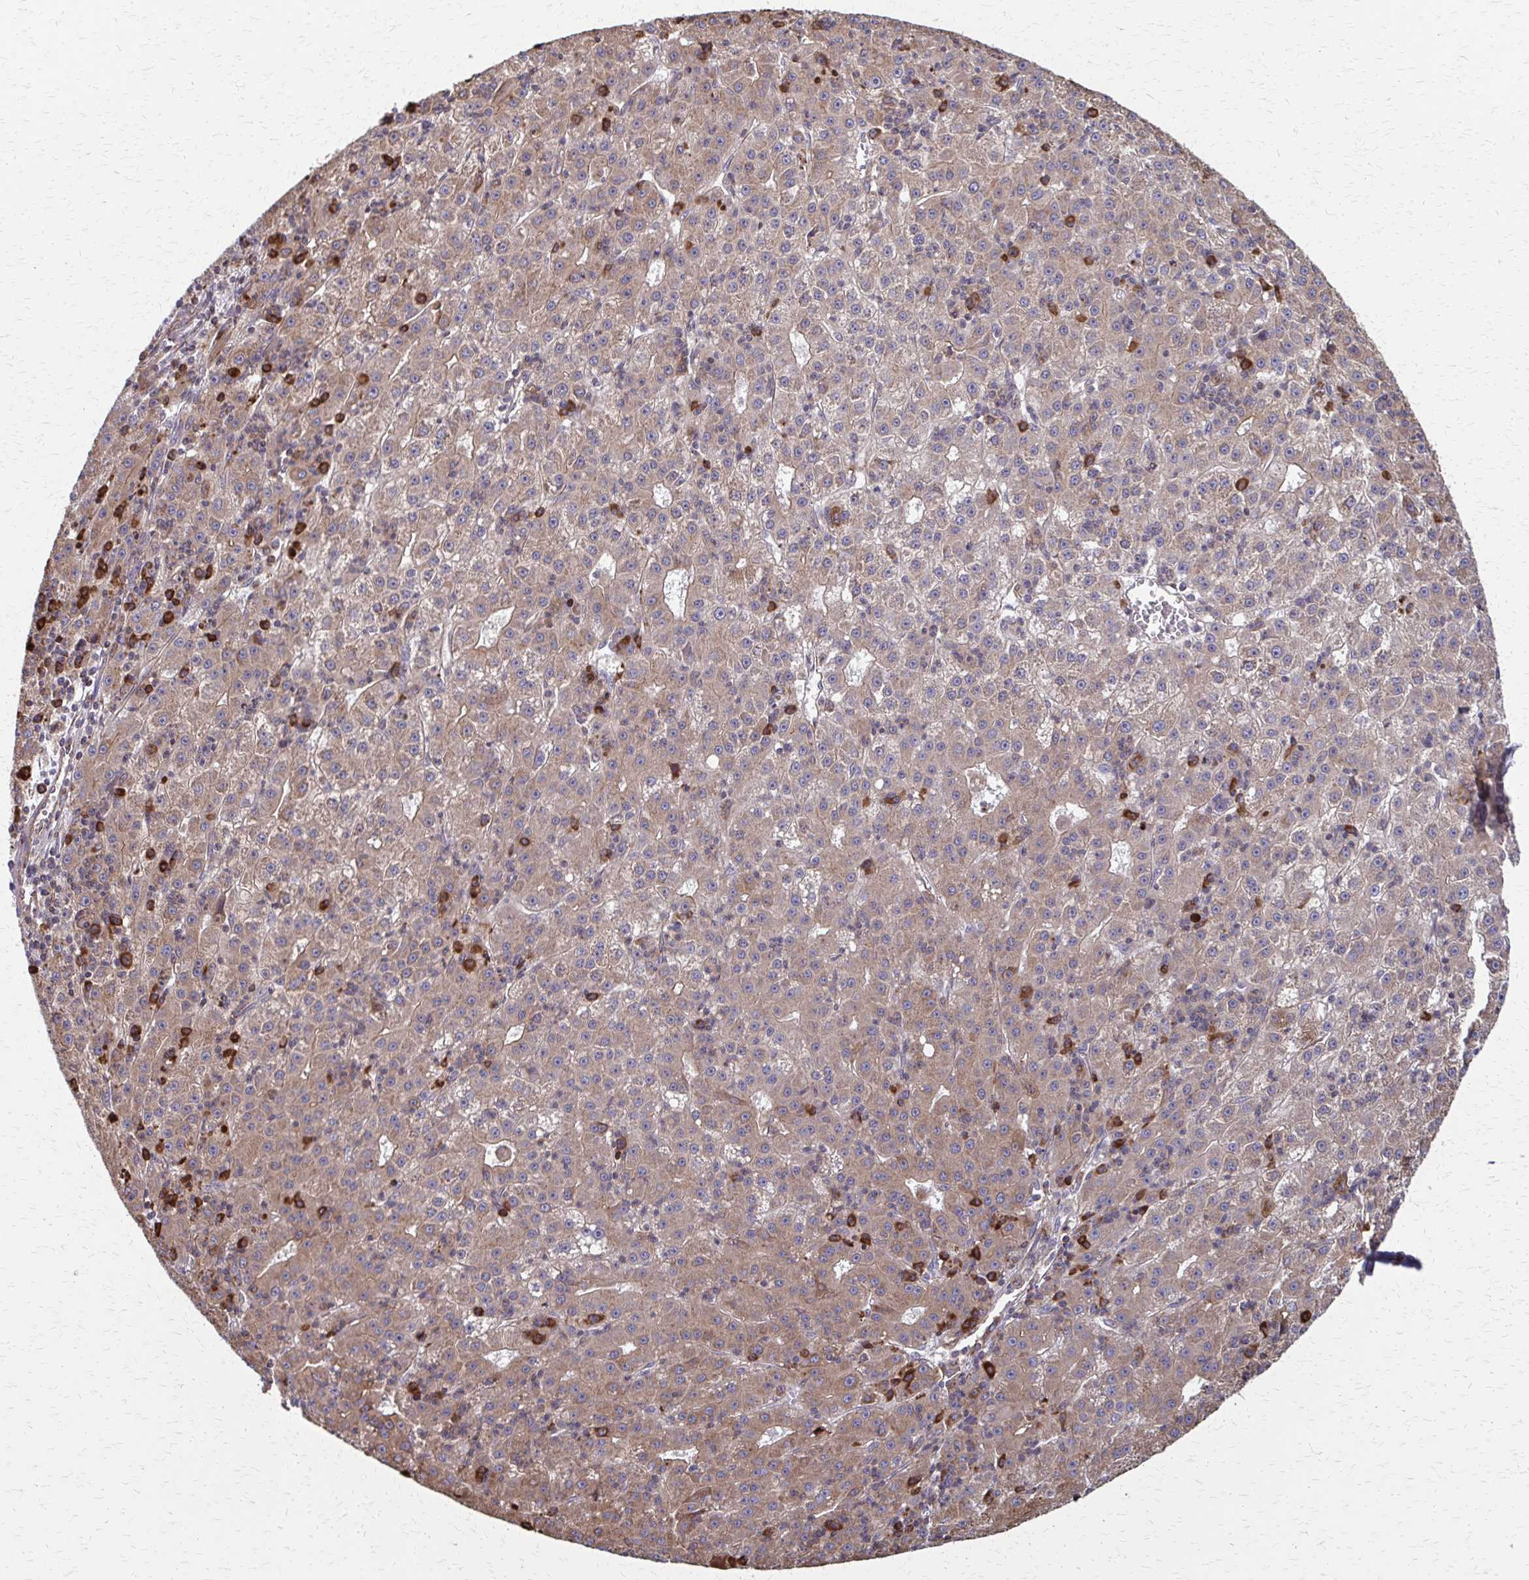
{"staining": {"intensity": "moderate", "quantity": ">75%", "location": "cytoplasmic/membranous"}, "tissue": "liver cancer", "cell_type": "Tumor cells", "image_type": "cancer", "snomed": [{"axis": "morphology", "description": "Carcinoma, Hepatocellular, NOS"}, {"axis": "topography", "description": "Liver"}], "caption": "Hepatocellular carcinoma (liver) was stained to show a protein in brown. There is medium levels of moderate cytoplasmic/membranous expression in approximately >75% of tumor cells.", "gene": "EEF2", "patient": {"sex": "male", "age": 76}}